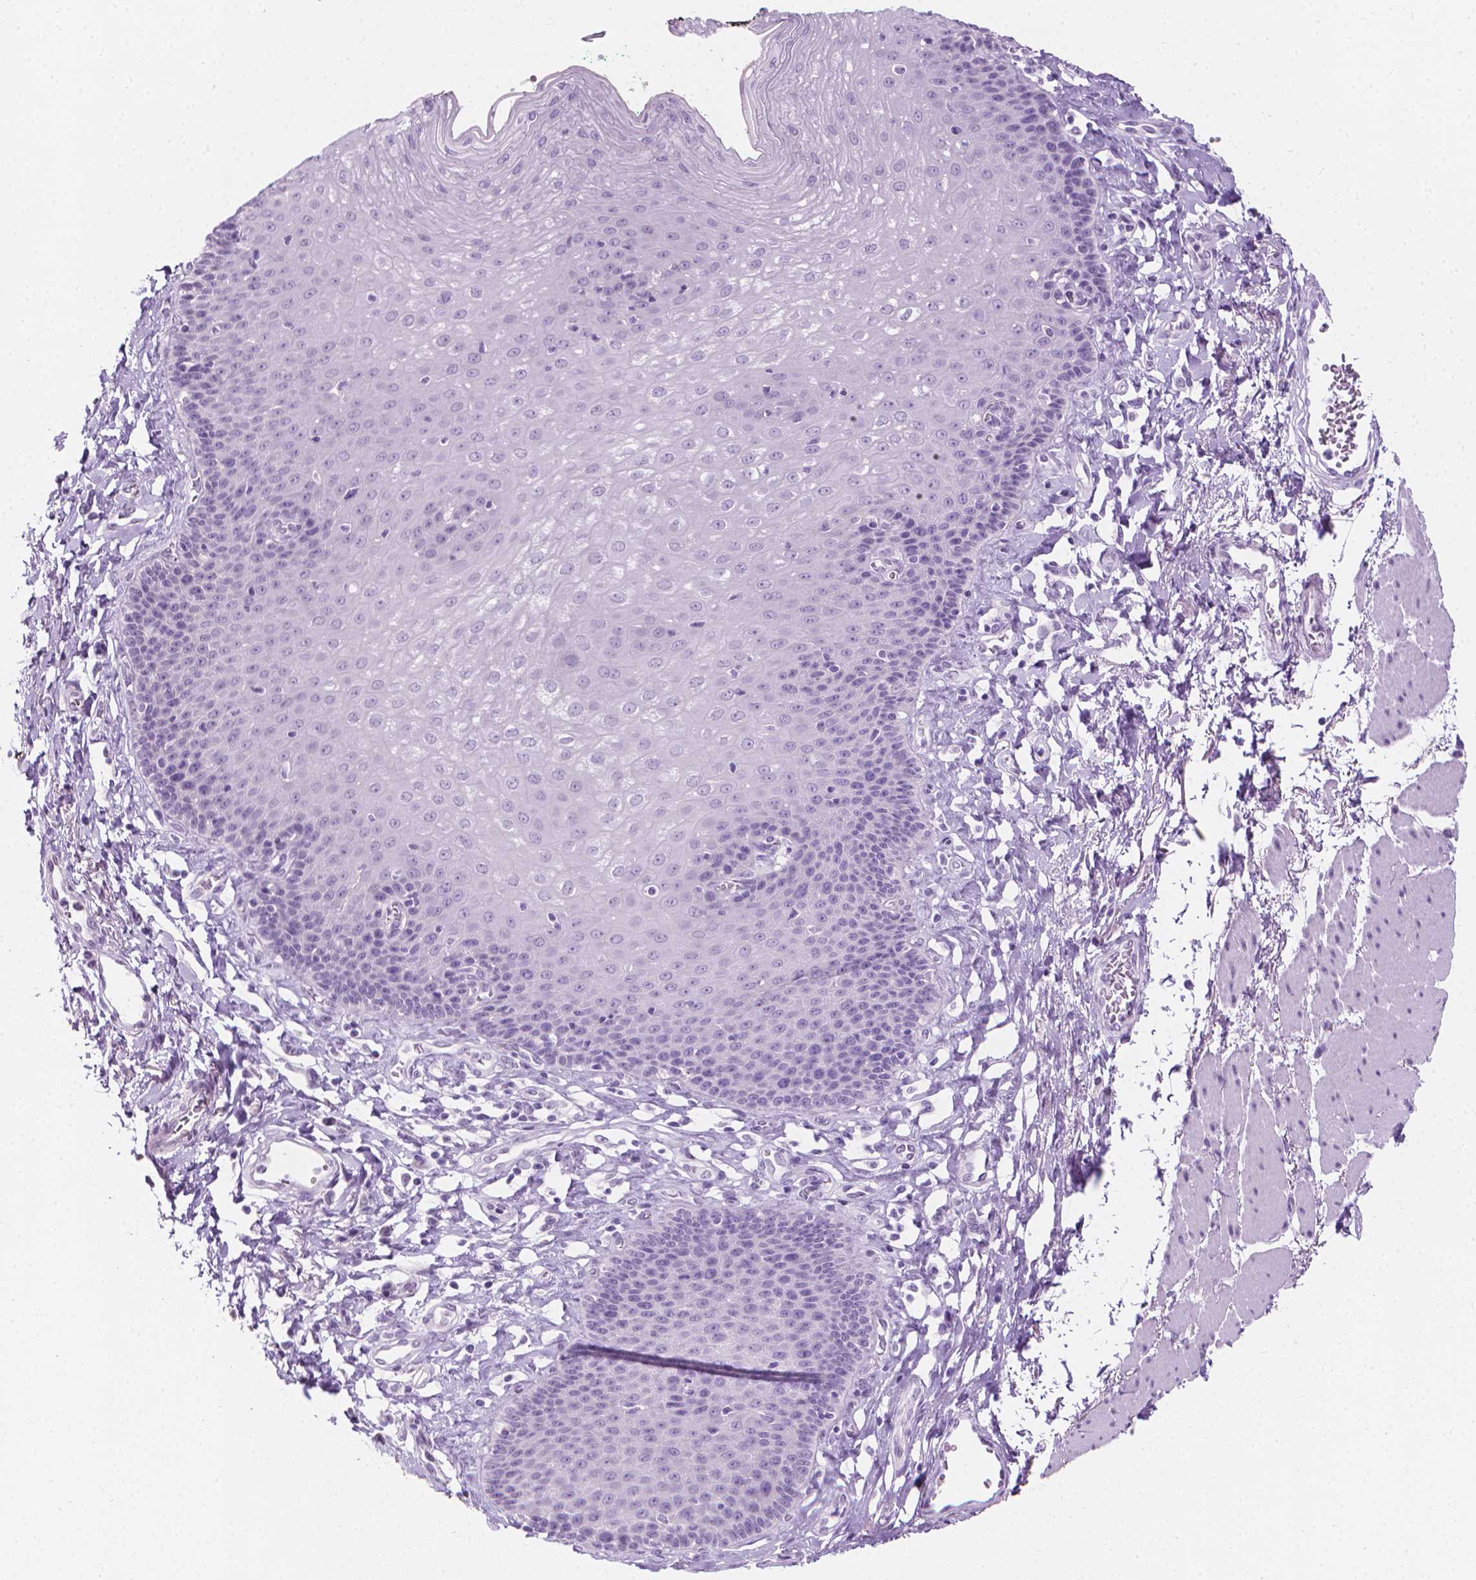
{"staining": {"intensity": "negative", "quantity": "none", "location": "none"}, "tissue": "esophagus", "cell_type": "Squamous epithelial cells", "image_type": "normal", "snomed": [{"axis": "morphology", "description": "Normal tissue, NOS"}, {"axis": "topography", "description": "Esophagus"}], "caption": "Immunohistochemical staining of benign esophagus displays no significant staining in squamous epithelial cells.", "gene": "CFAP52", "patient": {"sex": "female", "age": 81}}